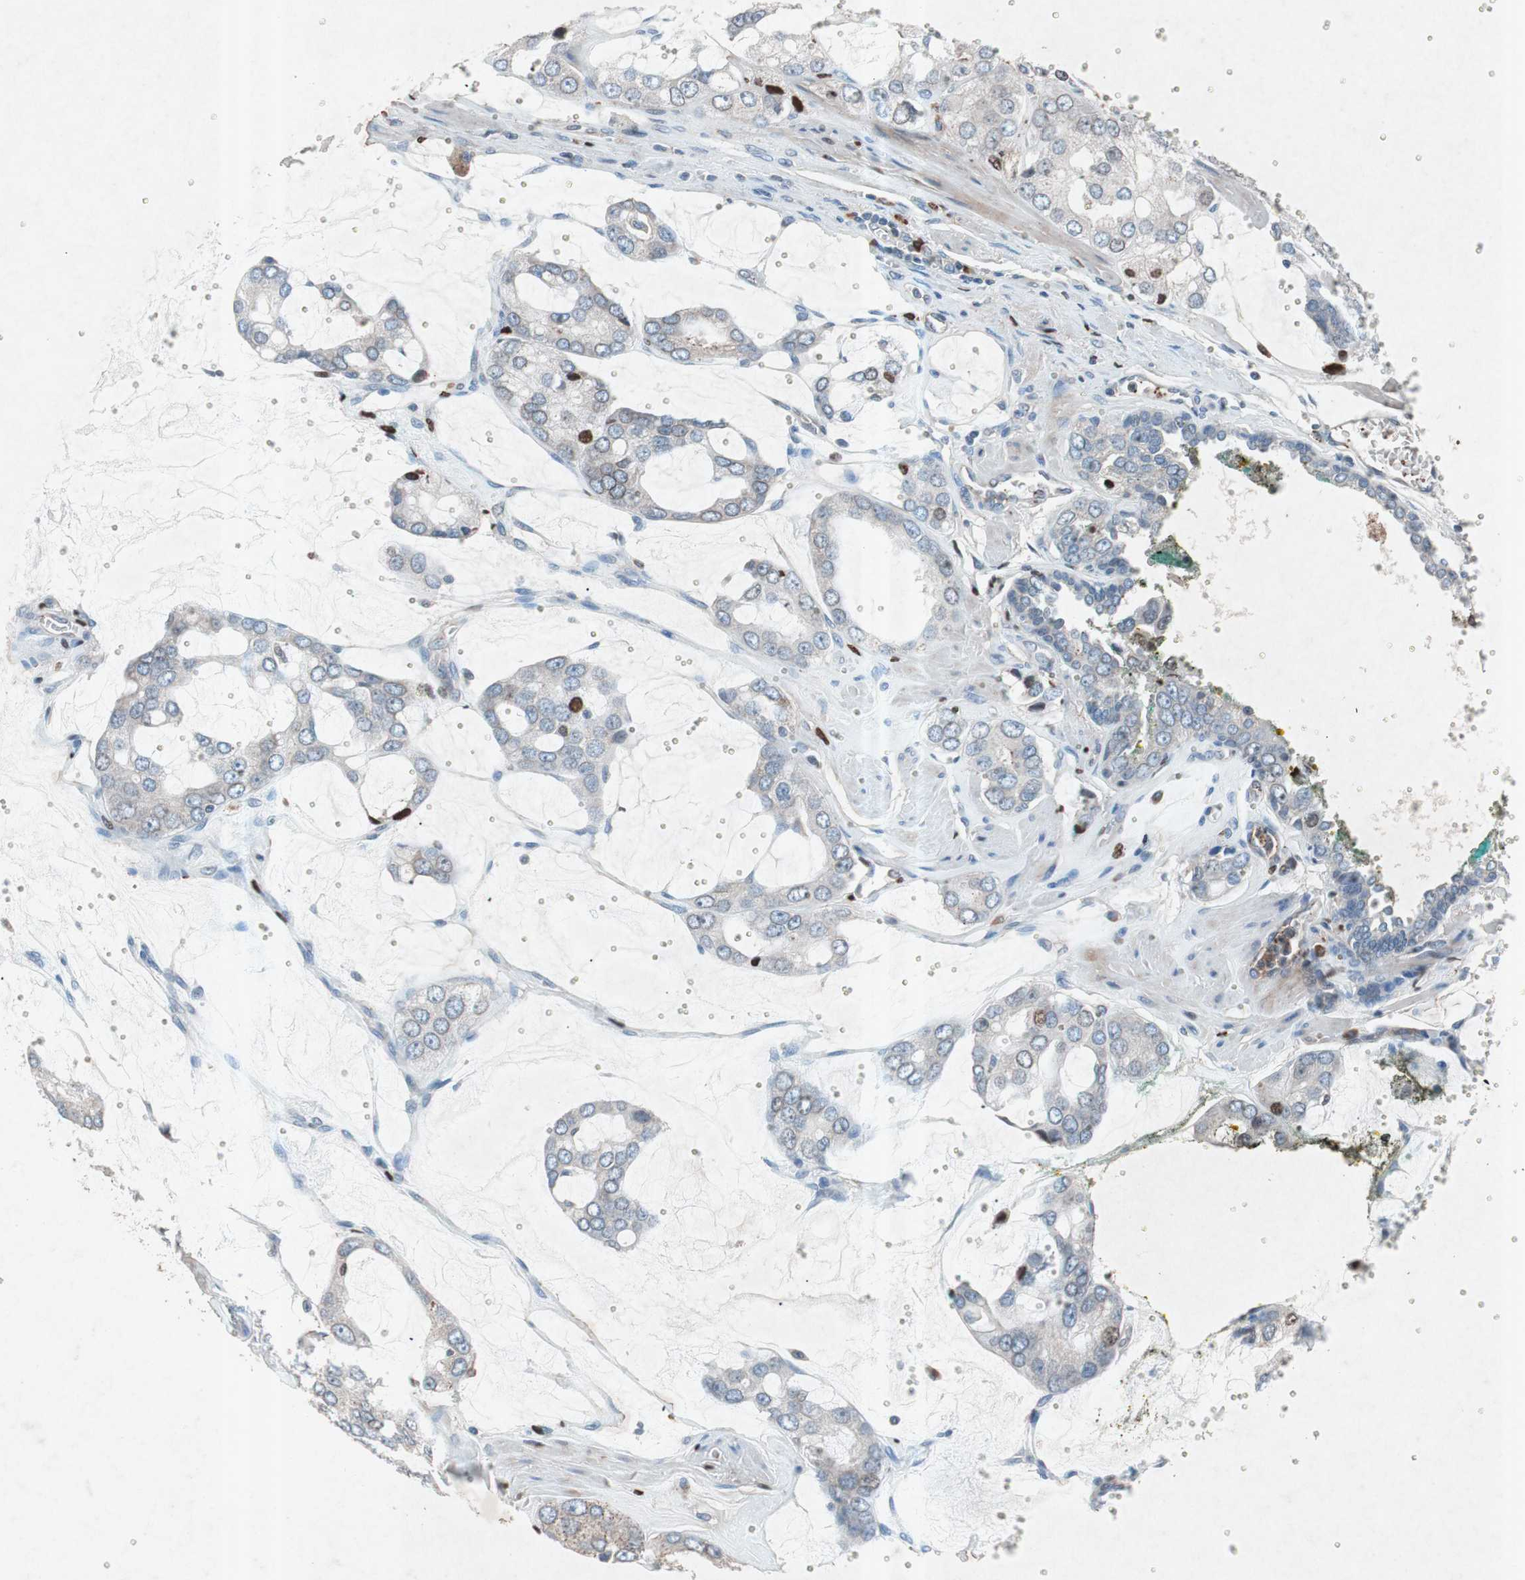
{"staining": {"intensity": "weak", "quantity": "25%-75%", "location": "cytoplasmic/membranous"}, "tissue": "prostate cancer", "cell_type": "Tumor cells", "image_type": "cancer", "snomed": [{"axis": "morphology", "description": "Adenocarcinoma, High grade"}, {"axis": "topography", "description": "Prostate"}], "caption": "Protein analysis of prostate cancer (high-grade adenocarcinoma) tissue demonstrates weak cytoplasmic/membranous expression in approximately 25%-75% of tumor cells.", "gene": "GRB7", "patient": {"sex": "male", "age": 67}}